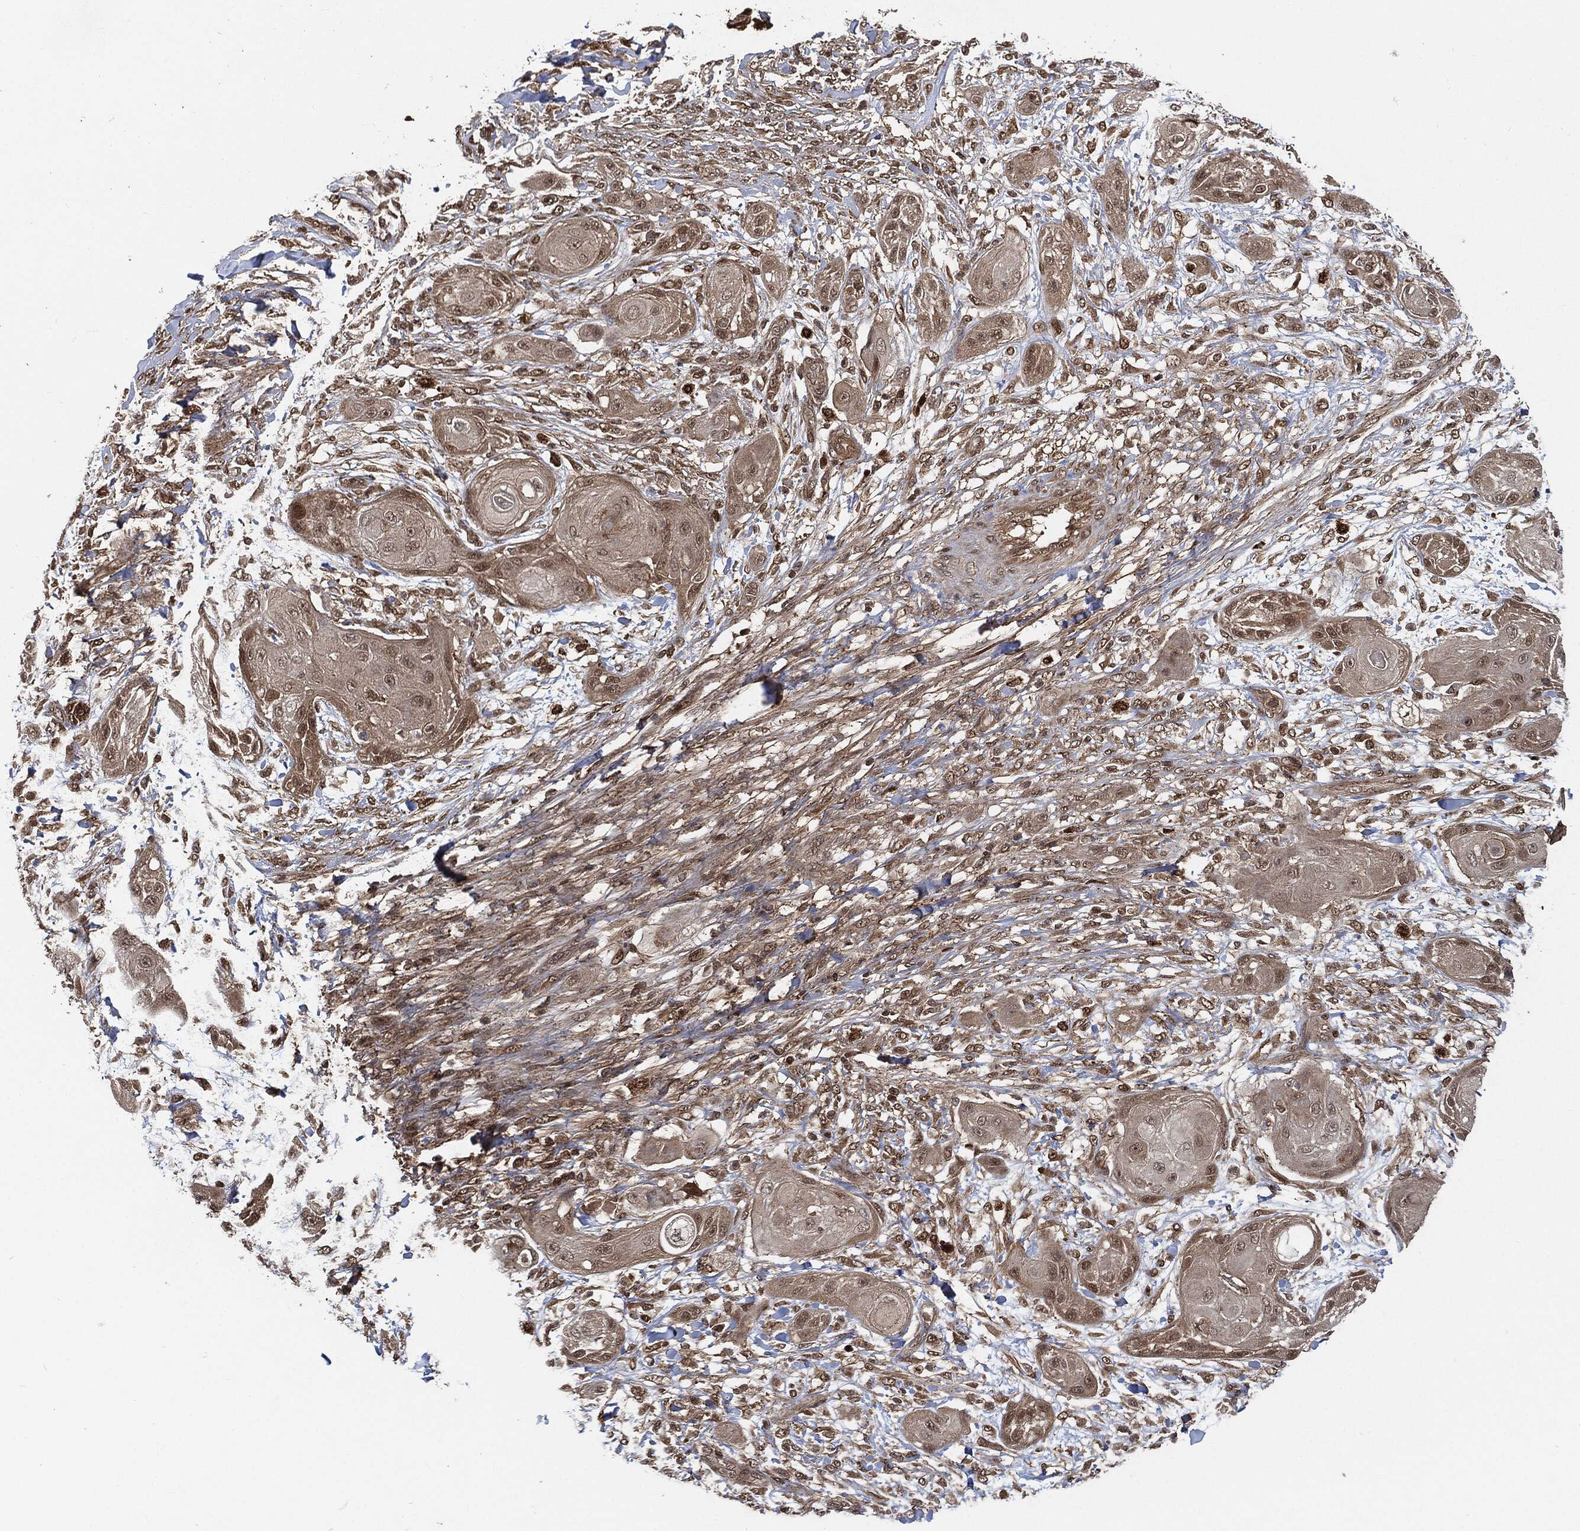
{"staining": {"intensity": "weak", "quantity": "25%-75%", "location": "cytoplasmic/membranous"}, "tissue": "skin cancer", "cell_type": "Tumor cells", "image_type": "cancer", "snomed": [{"axis": "morphology", "description": "Squamous cell carcinoma, NOS"}, {"axis": "topography", "description": "Skin"}], "caption": "Immunohistochemistry of squamous cell carcinoma (skin) reveals low levels of weak cytoplasmic/membranous positivity in approximately 25%-75% of tumor cells. The staining was performed using DAB (3,3'-diaminobenzidine), with brown indicating positive protein expression. Nuclei are stained blue with hematoxylin.", "gene": "CUTA", "patient": {"sex": "male", "age": 62}}